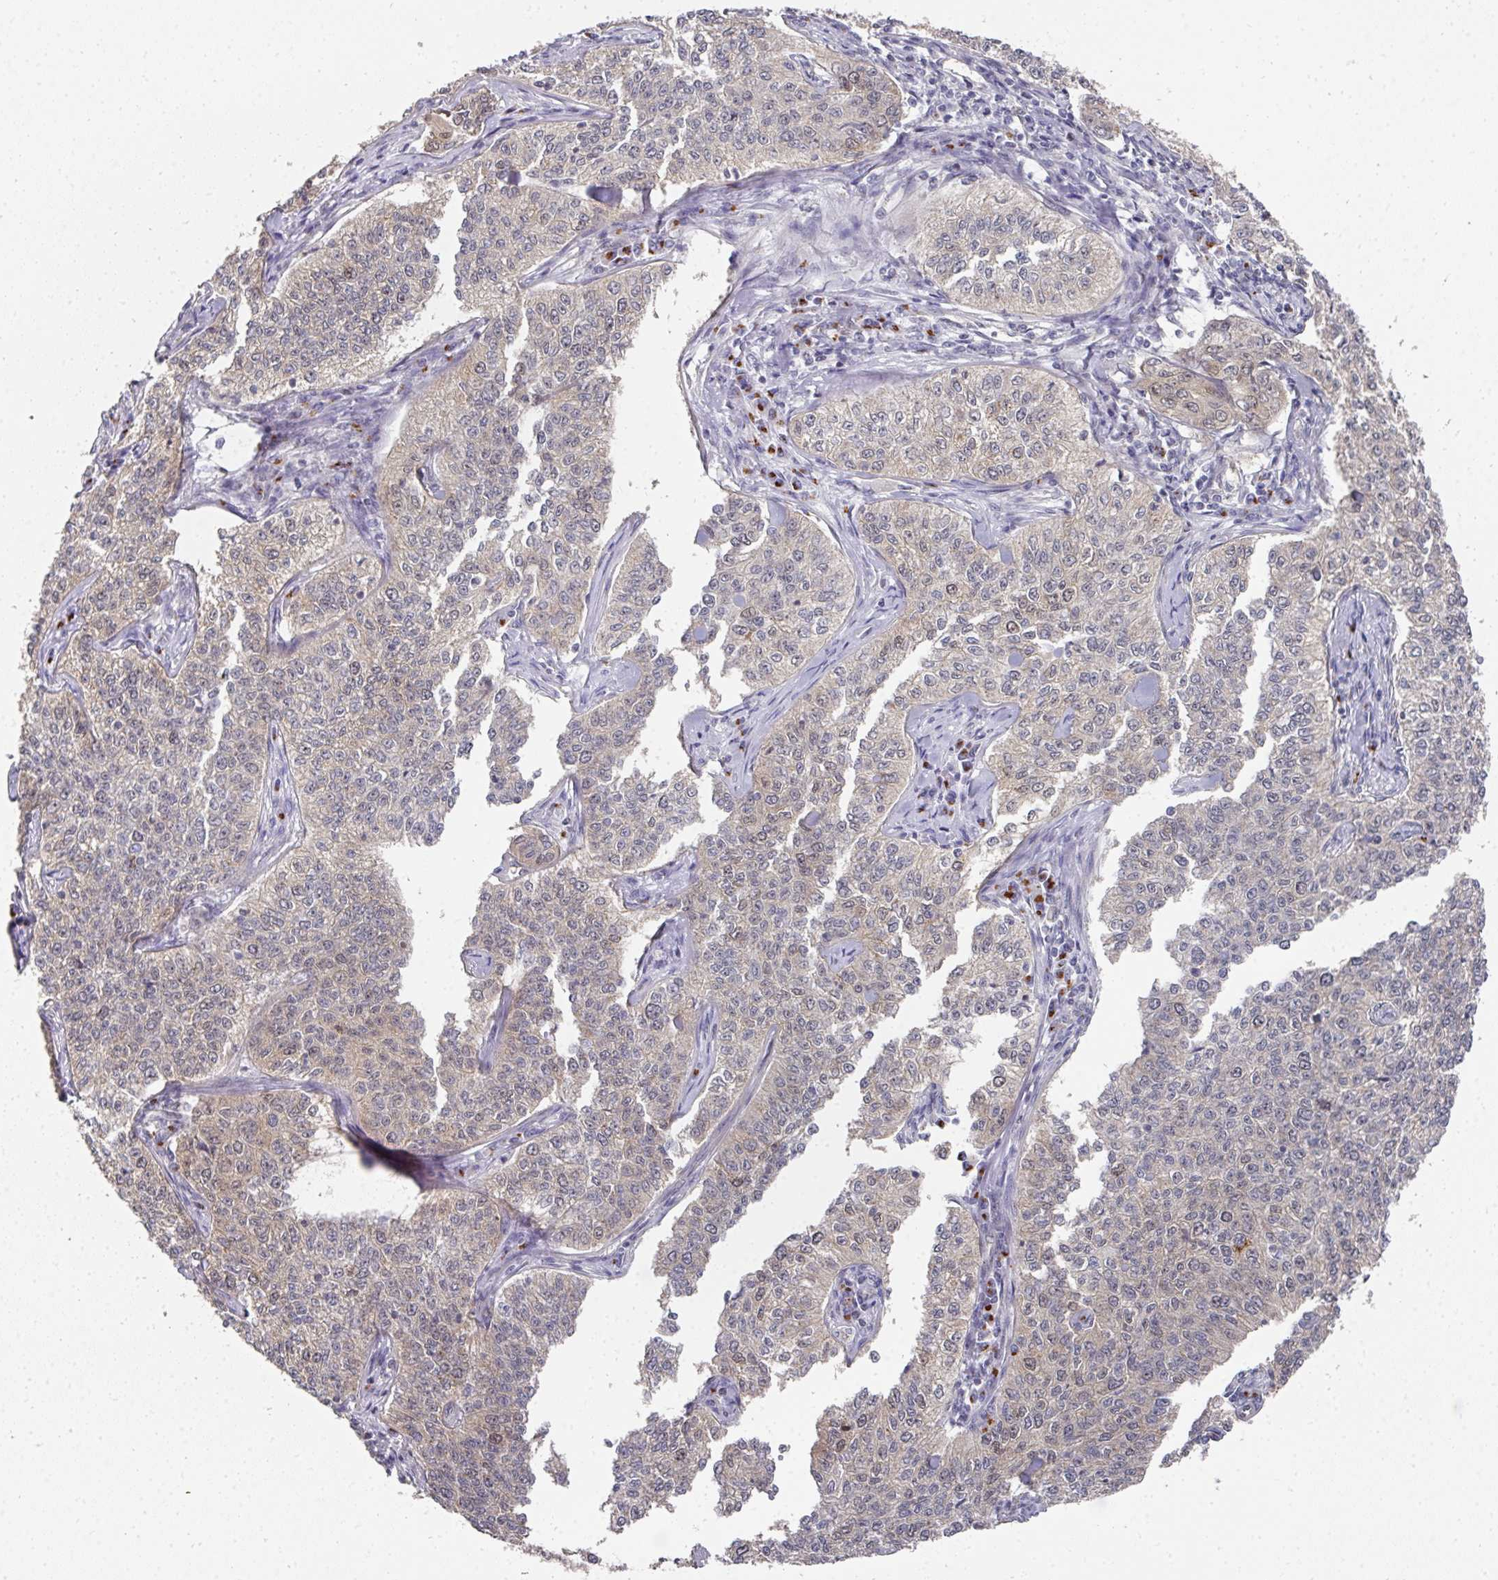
{"staining": {"intensity": "negative", "quantity": "none", "location": "none"}, "tissue": "cervical cancer", "cell_type": "Tumor cells", "image_type": "cancer", "snomed": [{"axis": "morphology", "description": "Squamous cell carcinoma, NOS"}, {"axis": "topography", "description": "Cervix"}], "caption": "This micrograph is of cervical squamous cell carcinoma stained with IHC to label a protein in brown with the nuclei are counter-stained blue. There is no staining in tumor cells.", "gene": "C18orf25", "patient": {"sex": "female", "age": 35}}